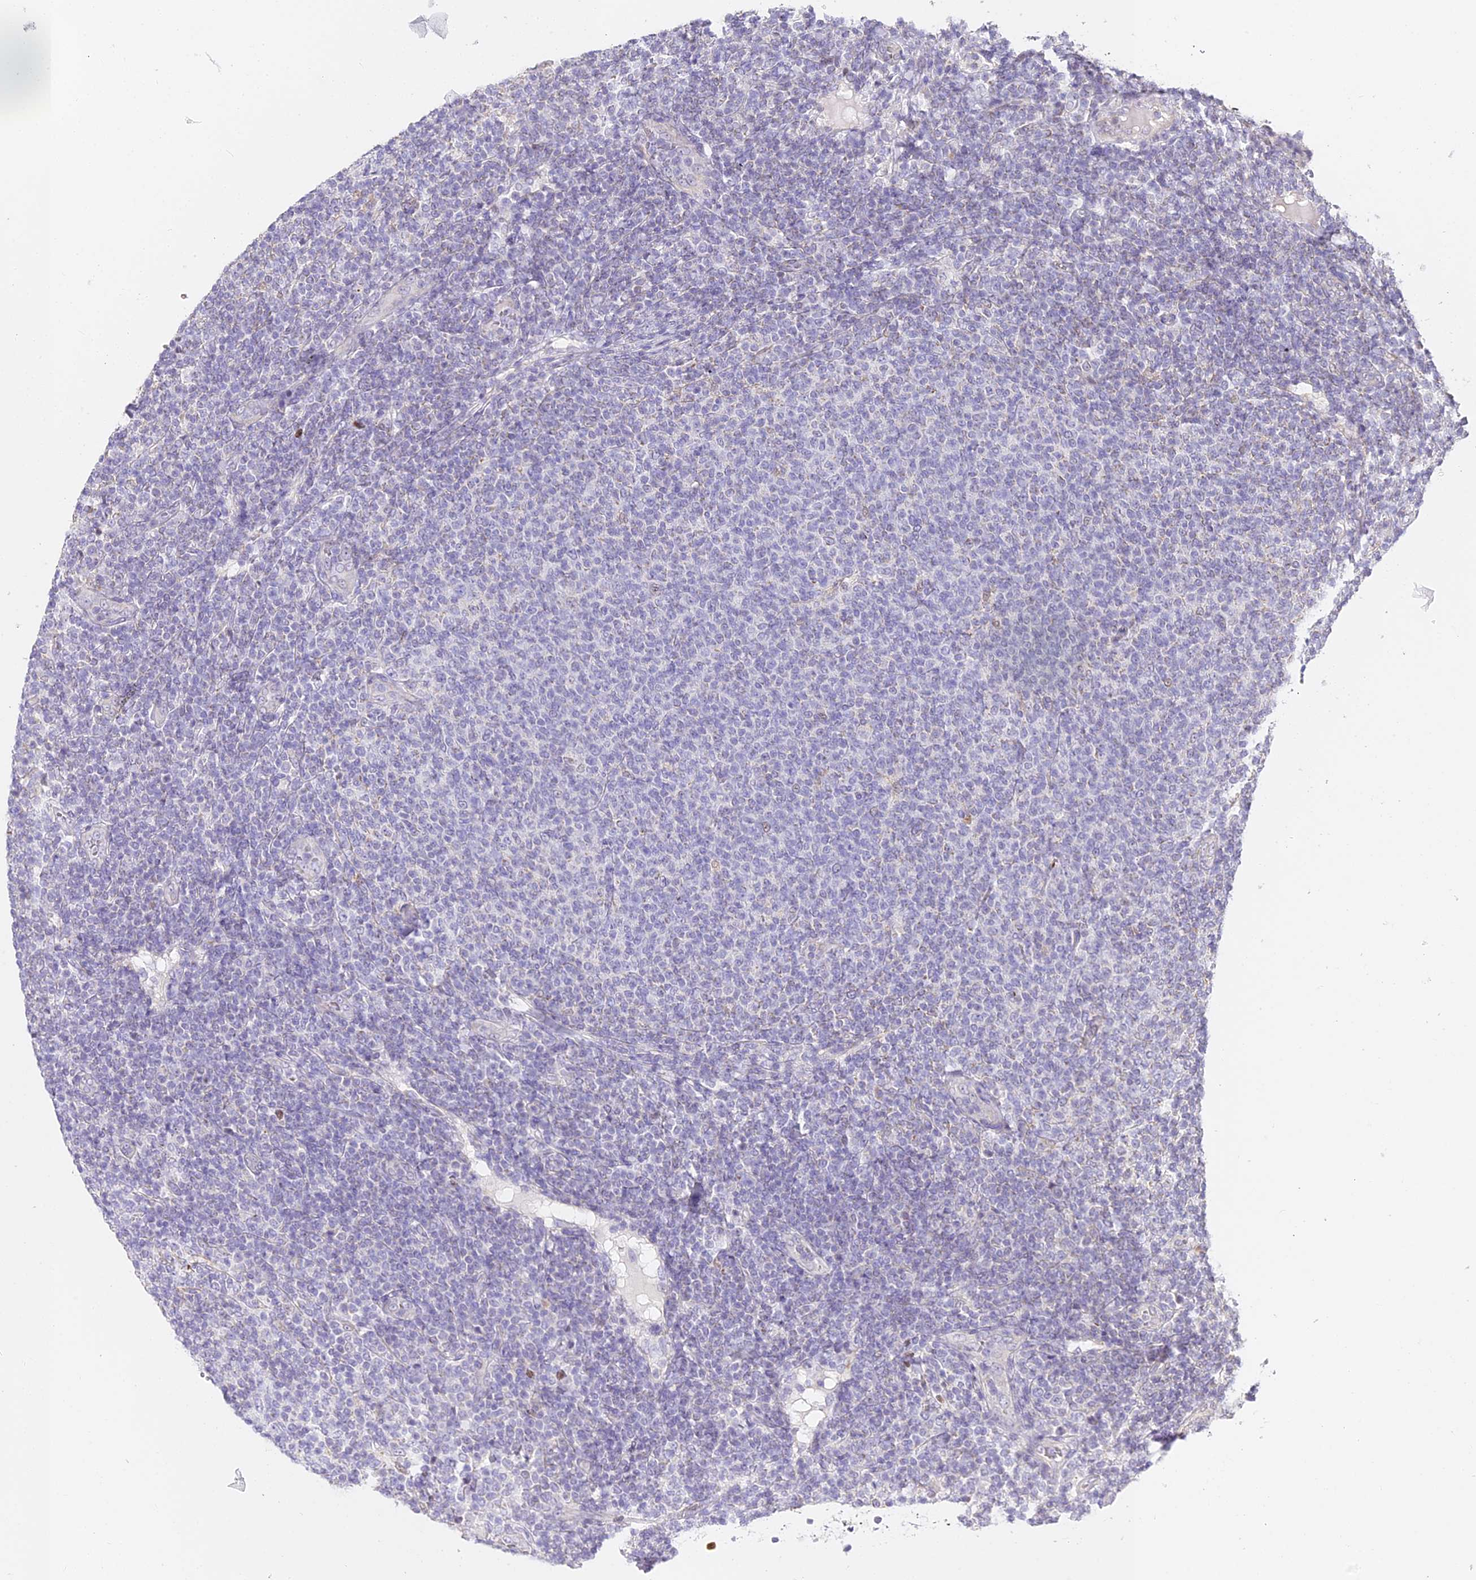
{"staining": {"intensity": "negative", "quantity": "none", "location": "none"}, "tissue": "lymphoma", "cell_type": "Tumor cells", "image_type": "cancer", "snomed": [{"axis": "morphology", "description": "Malignant lymphoma, non-Hodgkin's type, Low grade"}, {"axis": "topography", "description": "Lymph node"}], "caption": "Immunohistochemistry (IHC) of malignant lymphoma, non-Hodgkin's type (low-grade) reveals no expression in tumor cells. The staining is performed using DAB (3,3'-diaminobenzidine) brown chromogen with nuclei counter-stained in using hematoxylin.", "gene": "SERP1", "patient": {"sex": "male", "age": 66}}